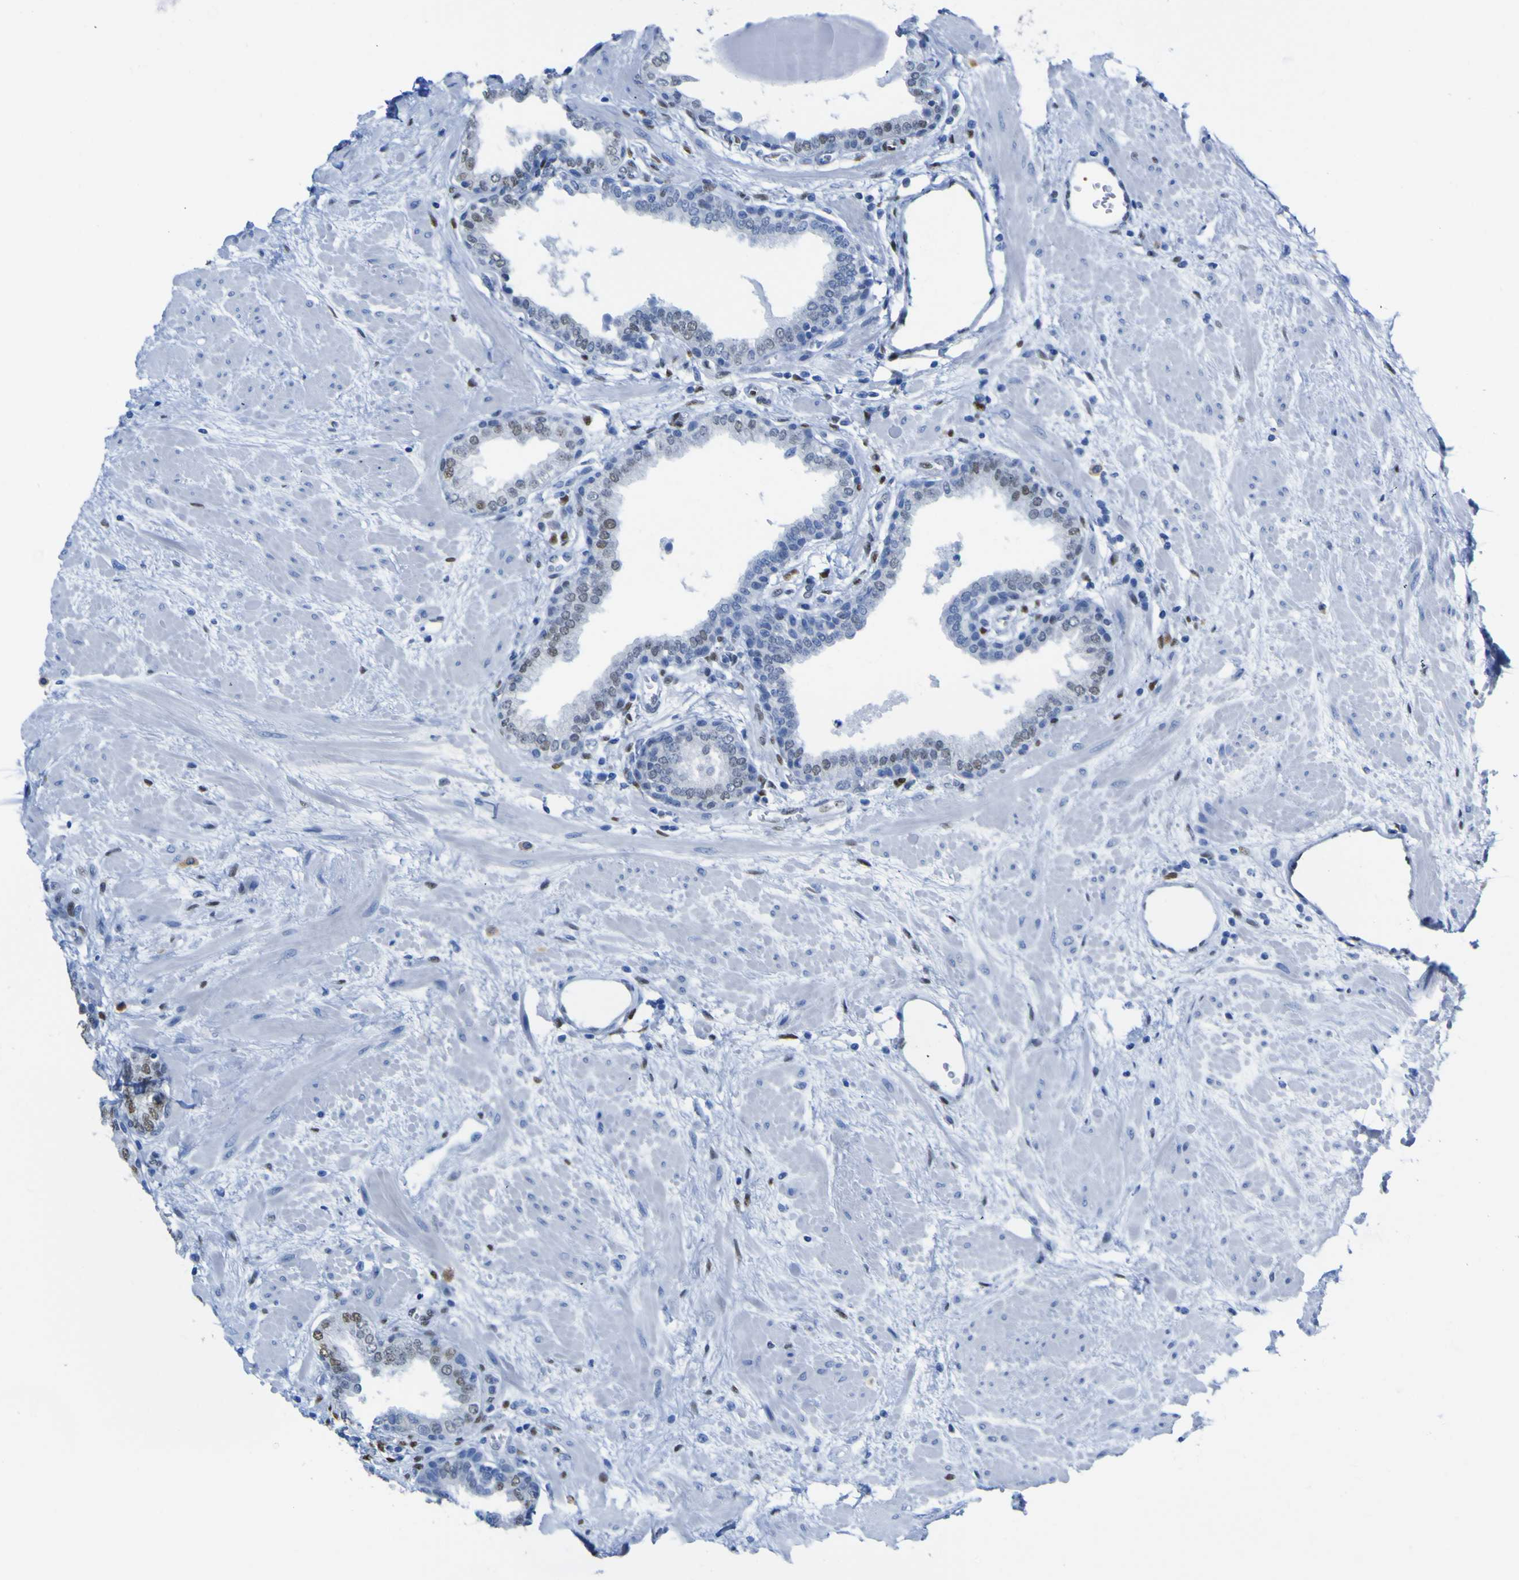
{"staining": {"intensity": "moderate", "quantity": "<25%", "location": "nuclear"}, "tissue": "prostate", "cell_type": "Glandular cells", "image_type": "normal", "snomed": [{"axis": "morphology", "description": "Normal tissue, NOS"}, {"axis": "topography", "description": "Prostate"}], "caption": "Immunohistochemistry histopathology image of unremarkable prostate: human prostate stained using immunohistochemistry (IHC) reveals low levels of moderate protein expression localized specifically in the nuclear of glandular cells, appearing as a nuclear brown color.", "gene": "DACH1", "patient": {"sex": "male", "age": 51}}